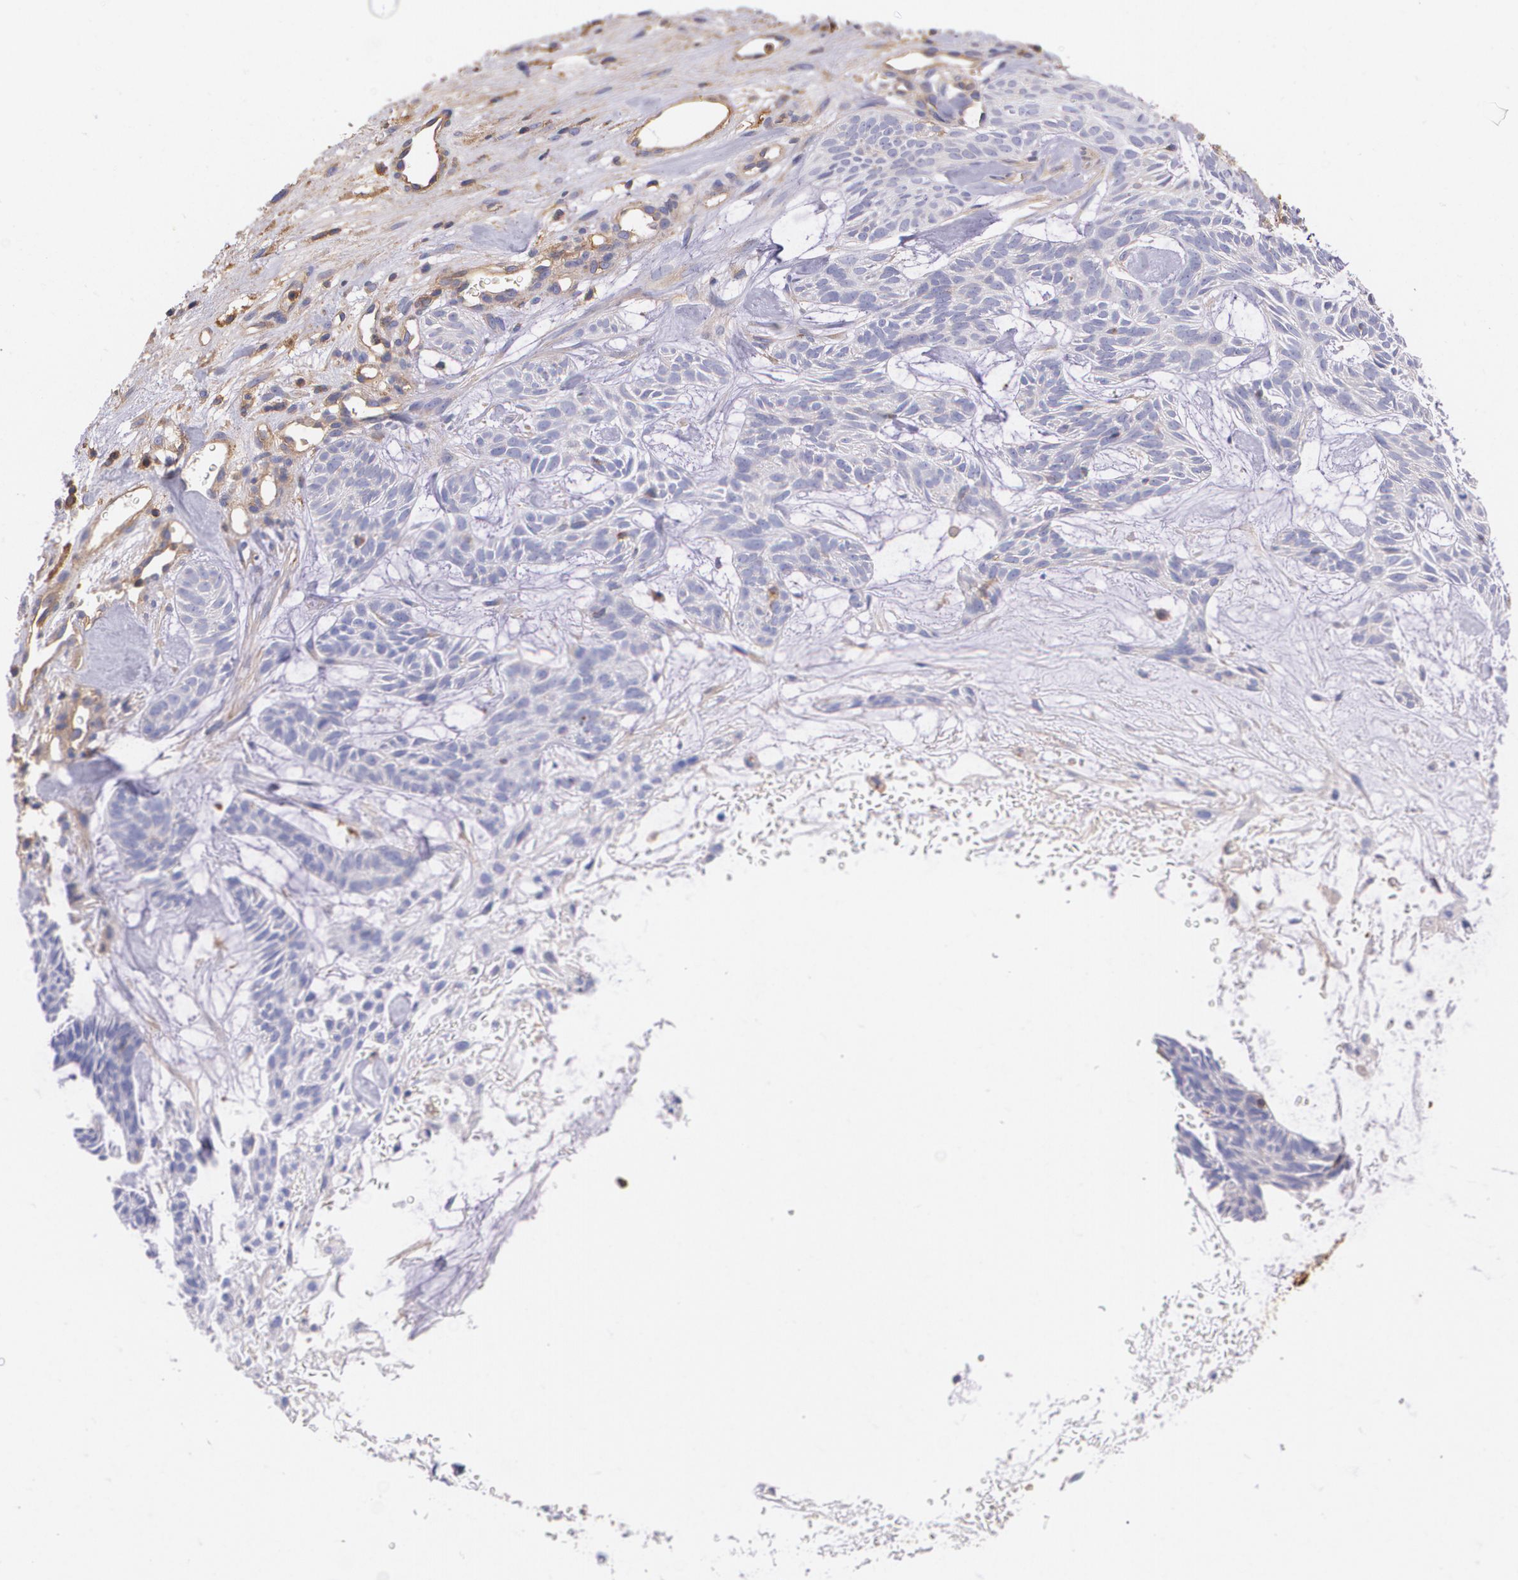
{"staining": {"intensity": "negative", "quantity": "none", "location": "none"}, "tissue": "skin cancer", "cell_type": "Tumor cells", "image_type": "cancer", "snomed": [{"axis": "morphology", "description": "Basal cell carcinoma"}, {"axis": "topography", "description": "Skin"}], "caption": "This micrograph is of skin basal cell carcinoma stained with IHC to label a protein in brown with the nuclei are counter-stained blue. There is no positivity in tumor cells.", "gene": "B2M", "patient": {"sex": "male", "age": 75}}